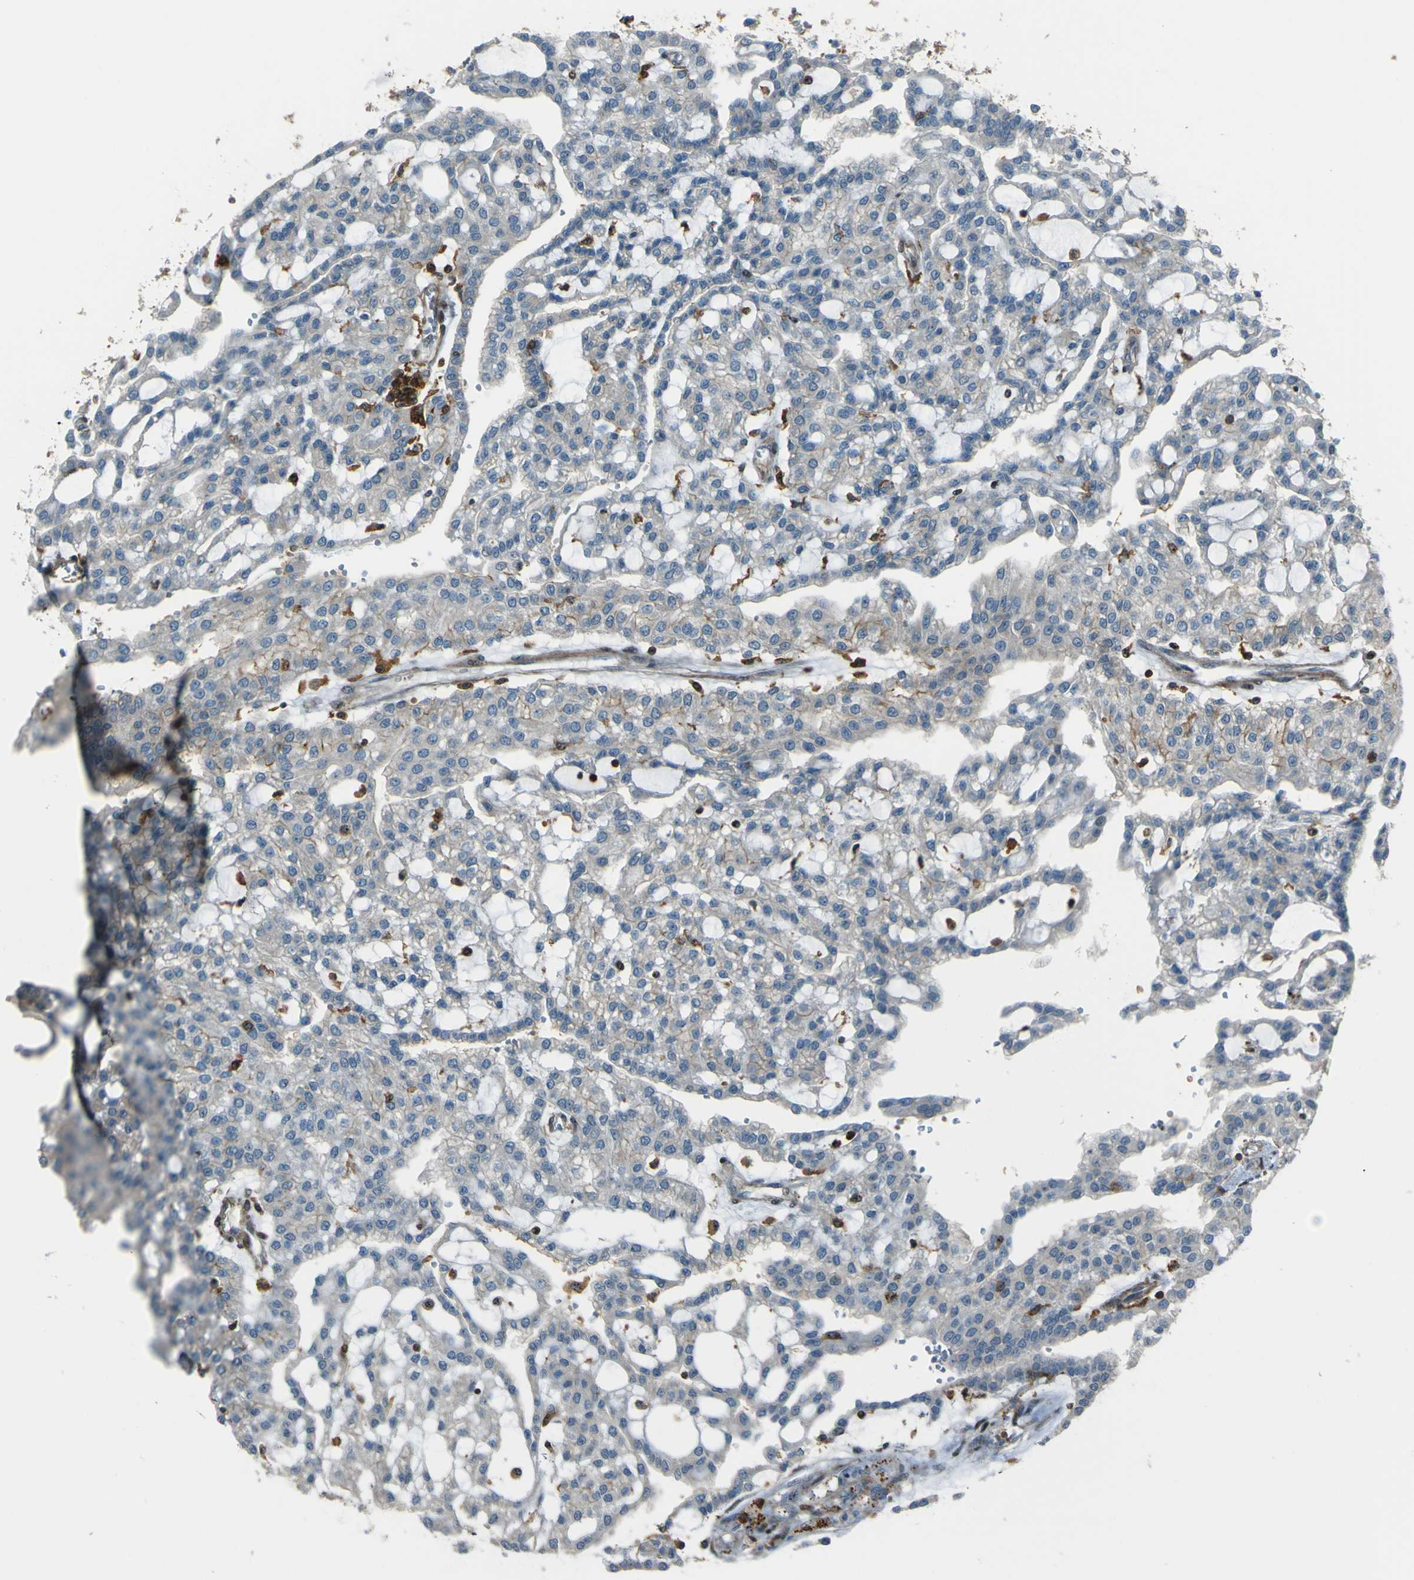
{"staining": {"intensity": "negative", "quantity": "none", "location": "none"}, "tissue": "renal cancer", "cell_type": "Tumor cells", "image_type": "cancer", "snomed": [{"axis": "morphology", "description": "Adenocarcinoma, NOS"}, {"axis": "topography", "description": "Kidney"}], "caption": "This is a image of IHC staining of renal cancer, which shows no positivity in tumor cells. (Immunohistochemistry, brightfield microscopy, high magnification).", "gene": "PCDHB5", "patient": {"sex": "male", "age": 63}}